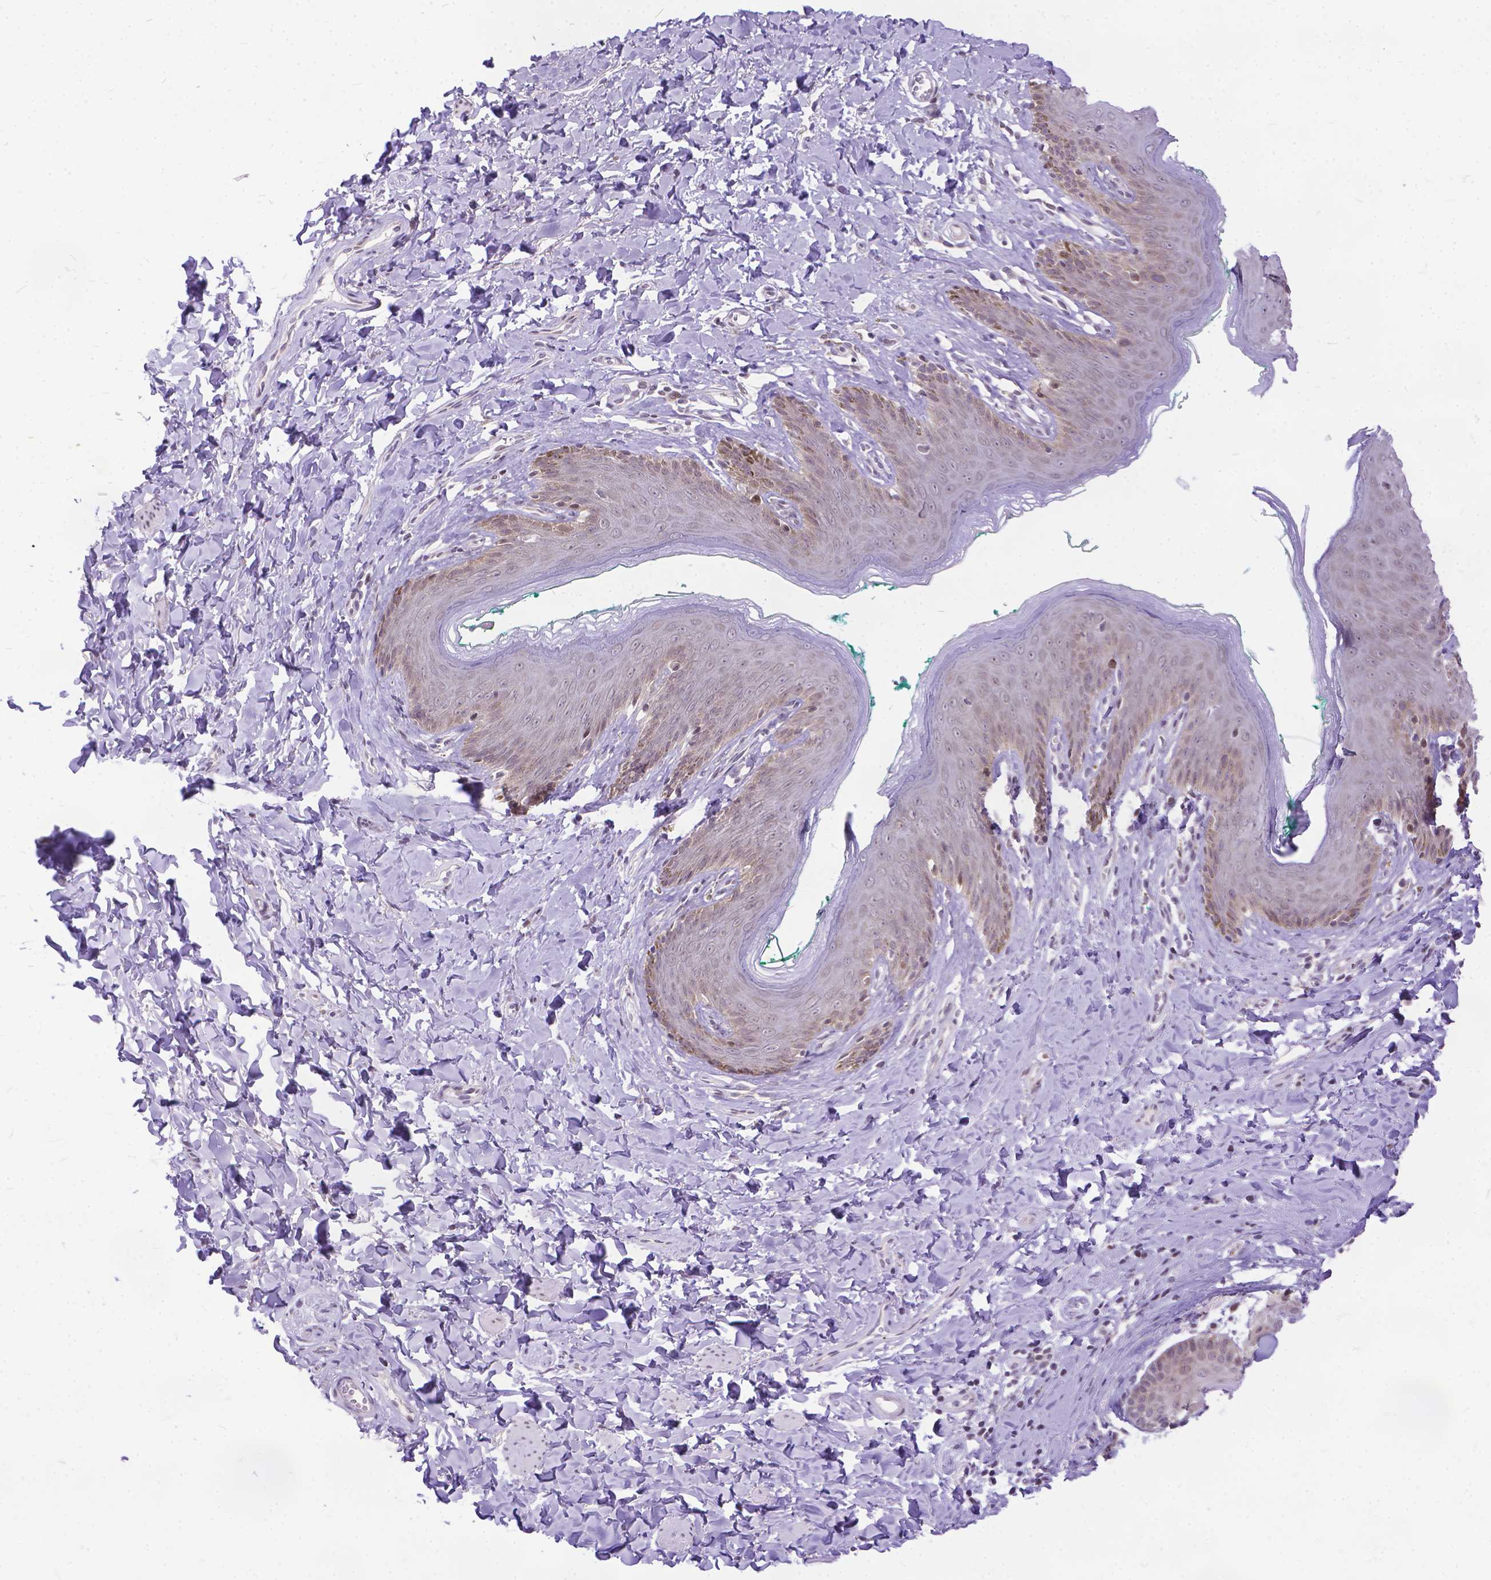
{"staining": {"intensity": "weak", "quantity": "<25%", "location": "nuclear"}, "tissue": "skin", "cell_type": "Epidermal cells", "image_type": "normal", "snomed": [{"axis": "morphology", "description": "Normal tissue, NOS"}, {"axis": "topography", "description": "Vulva"}], "caption": "Immunohistochemical staining of benign human skin shows no significant staining in epidermal cells. (DAB immunohistochemistry (IHC), high magnification).", "gene": "FAM124B", "patient": {"sex": "female", "age": 66}}